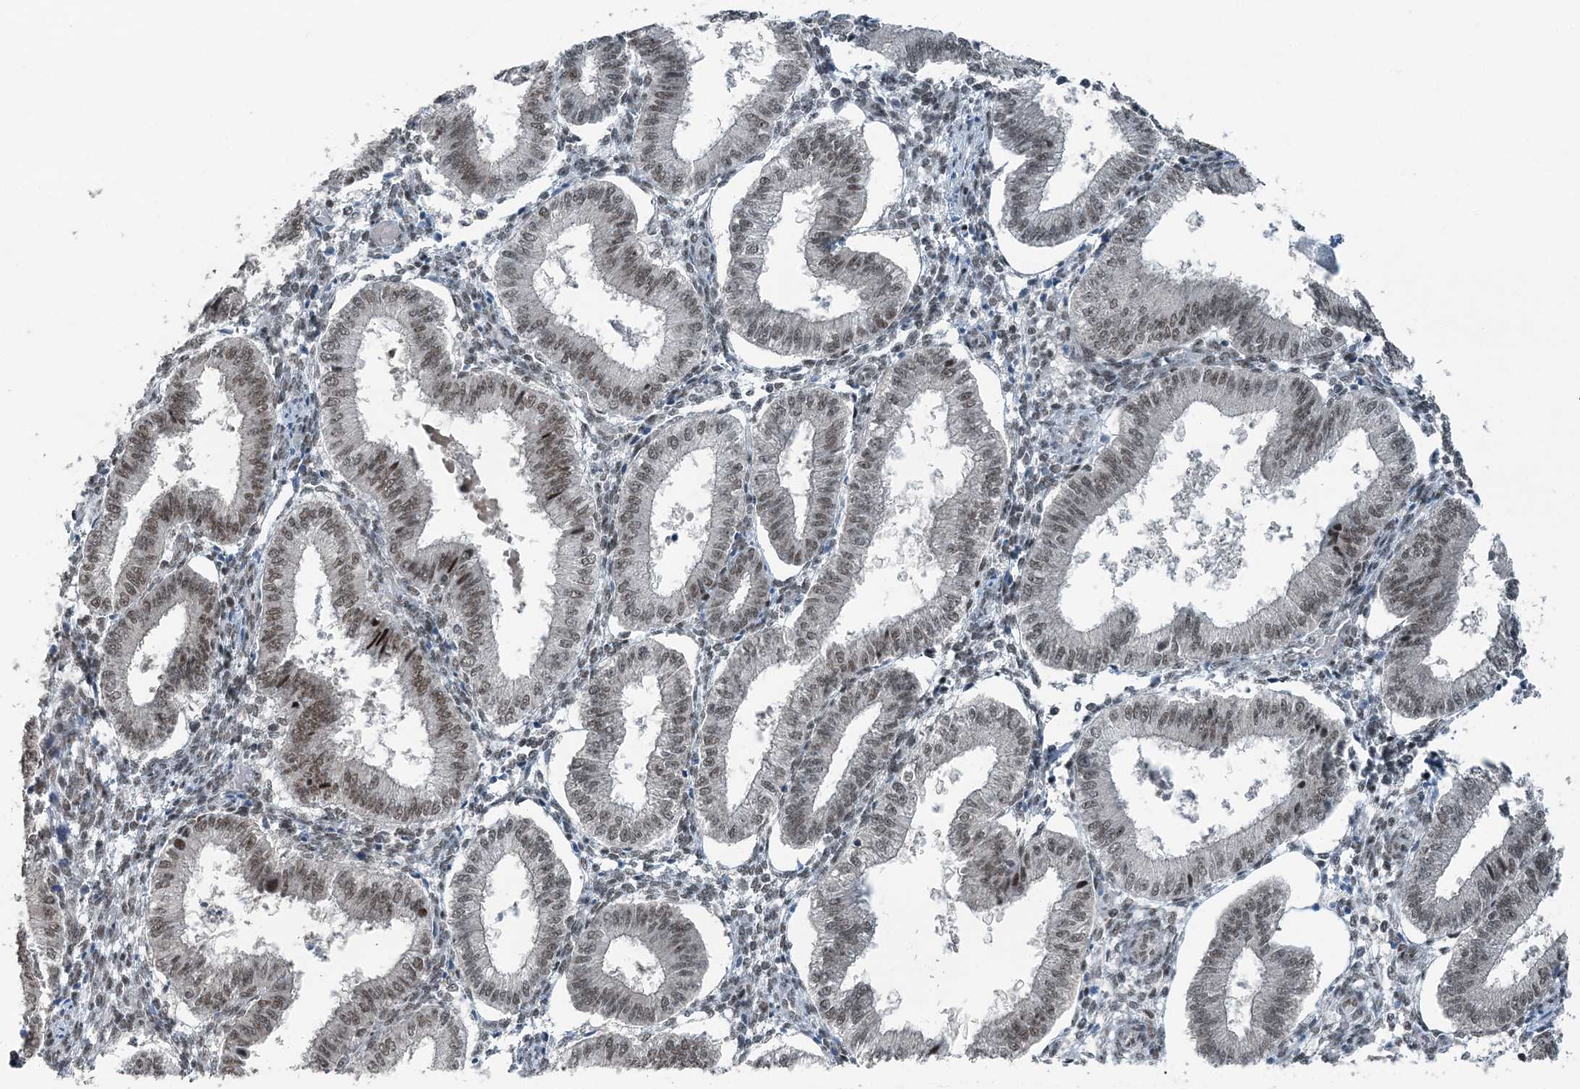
{"staining": {"intensity": "weak", "quantity": "25%-75%", "location": "nuclear"}, "tissue": "endometrium", "cell_type": "Cells in endometrial stroma", "image_type": "normal", "snomed": [{"axis": "morphology", "description": "Normal tissue, NOS"}, {"axis": "topography", "description": "Endometrium"}], "caption": "A micrograph showing weak nuclear expression in about 25%-75% of cells in endometrial stroma in unremarkable endometrium, as visualized by brown immunohistochemical staining.", "gene": "YTHDC1", "patient": {"sex": "female", "age": 39}}